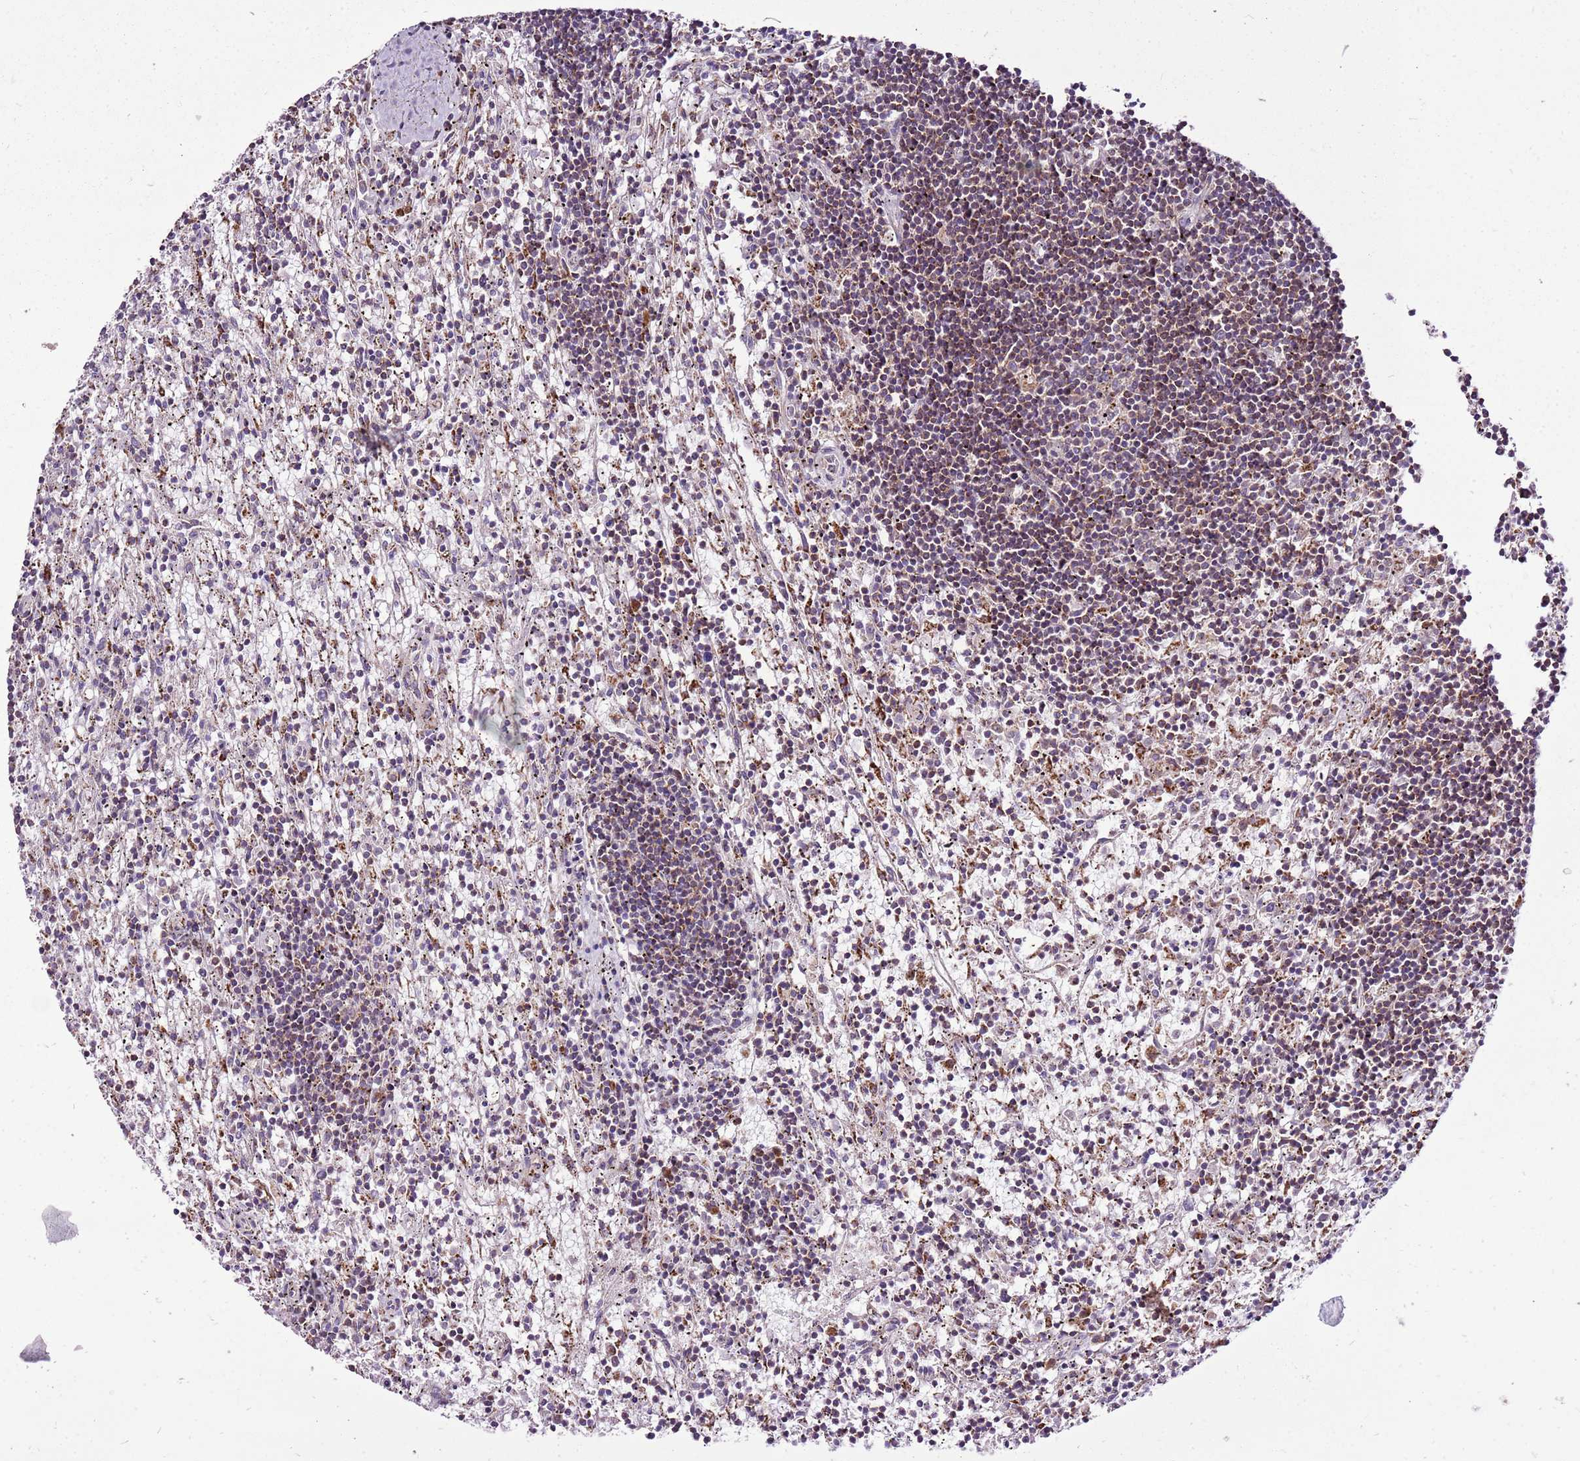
{"staining": {"intensity": "weak", "quantity": ">75%", "location": "cytoplasmic/membranous"}, "tissue": "lymphoma", "cell_type": "Tumor cells", "image_type": "cancer", "snomed": [{"axis": "morphology", "description": "Malignant lymphoma, non-Hodgkin's type, Low grade"}, {"axis": "topography", "description": "Spleen"}], "caption": "Approximately >75% of tumor cells in malignant lymphoma, non-Hodgkin's type (low-grade) exhibit weak cytoplasmic/membranous protein staining as visualized by brown immunohistochemical staining.", "gene": "GCDH", "patient": {"sex": "male", "age": 76}}